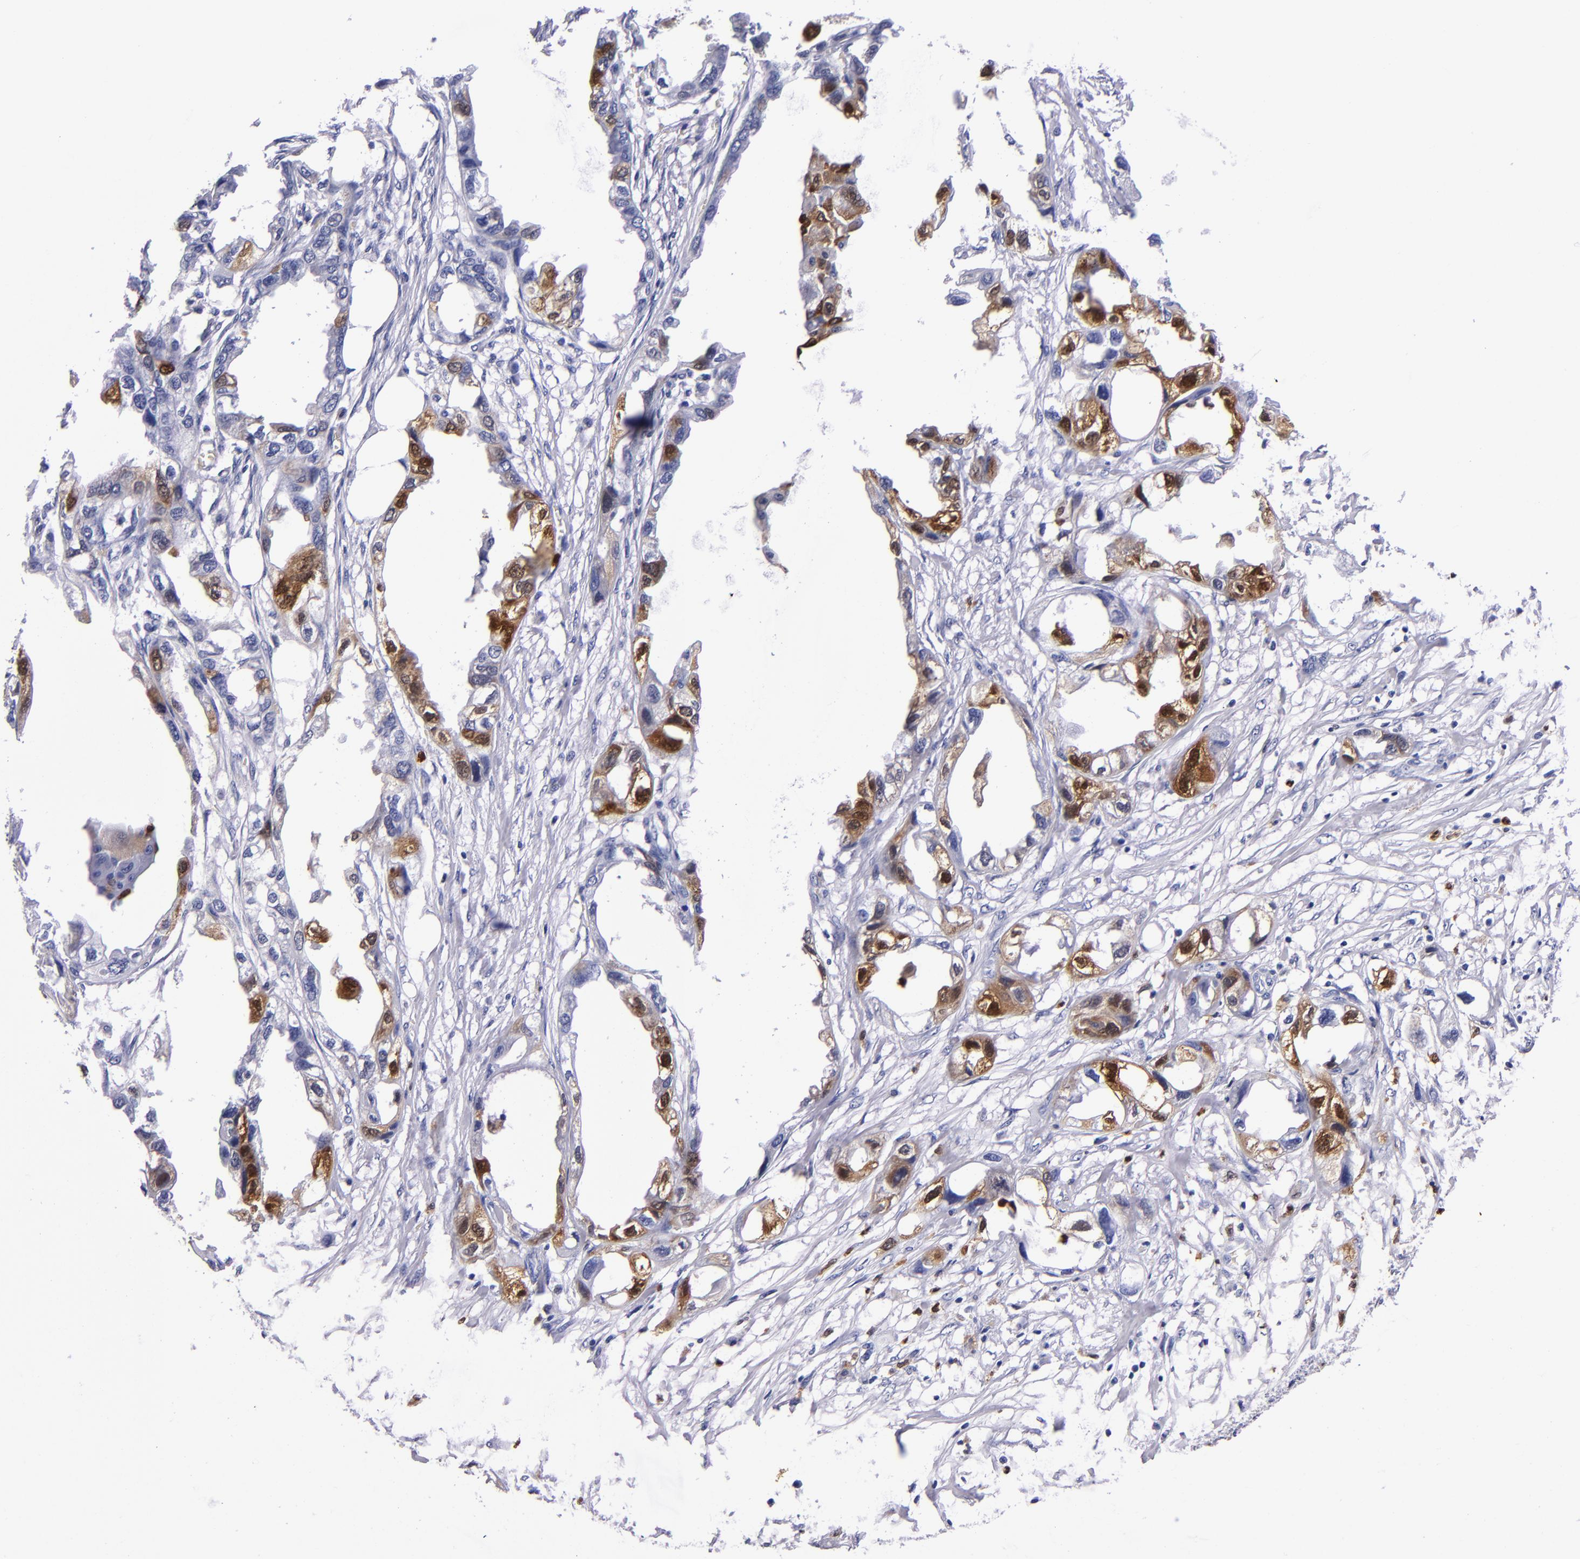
{"staining": {"intensity": "strong", "quantity": "25%-75%", "location": "cytoplasmic/membranous,nuclear"}, "tissue": "endometrial cancer", "cell_type": "Tumor cells", "image_type": "cancer", "snomed": [{"axis": "morphology", "description": "Adenocarcinoma, NOS"}, {"axis": "topography", "description": "Endometrium"}], "caption": "IHC of endometrial cancer (adenocarcinoma) shows high levels of strong cytoplasmic/membranous and nuclear staining in about 25%-75% of tumor cells.", "gene": "S100A8", "patient": {"sex": "female", "age": 67}}